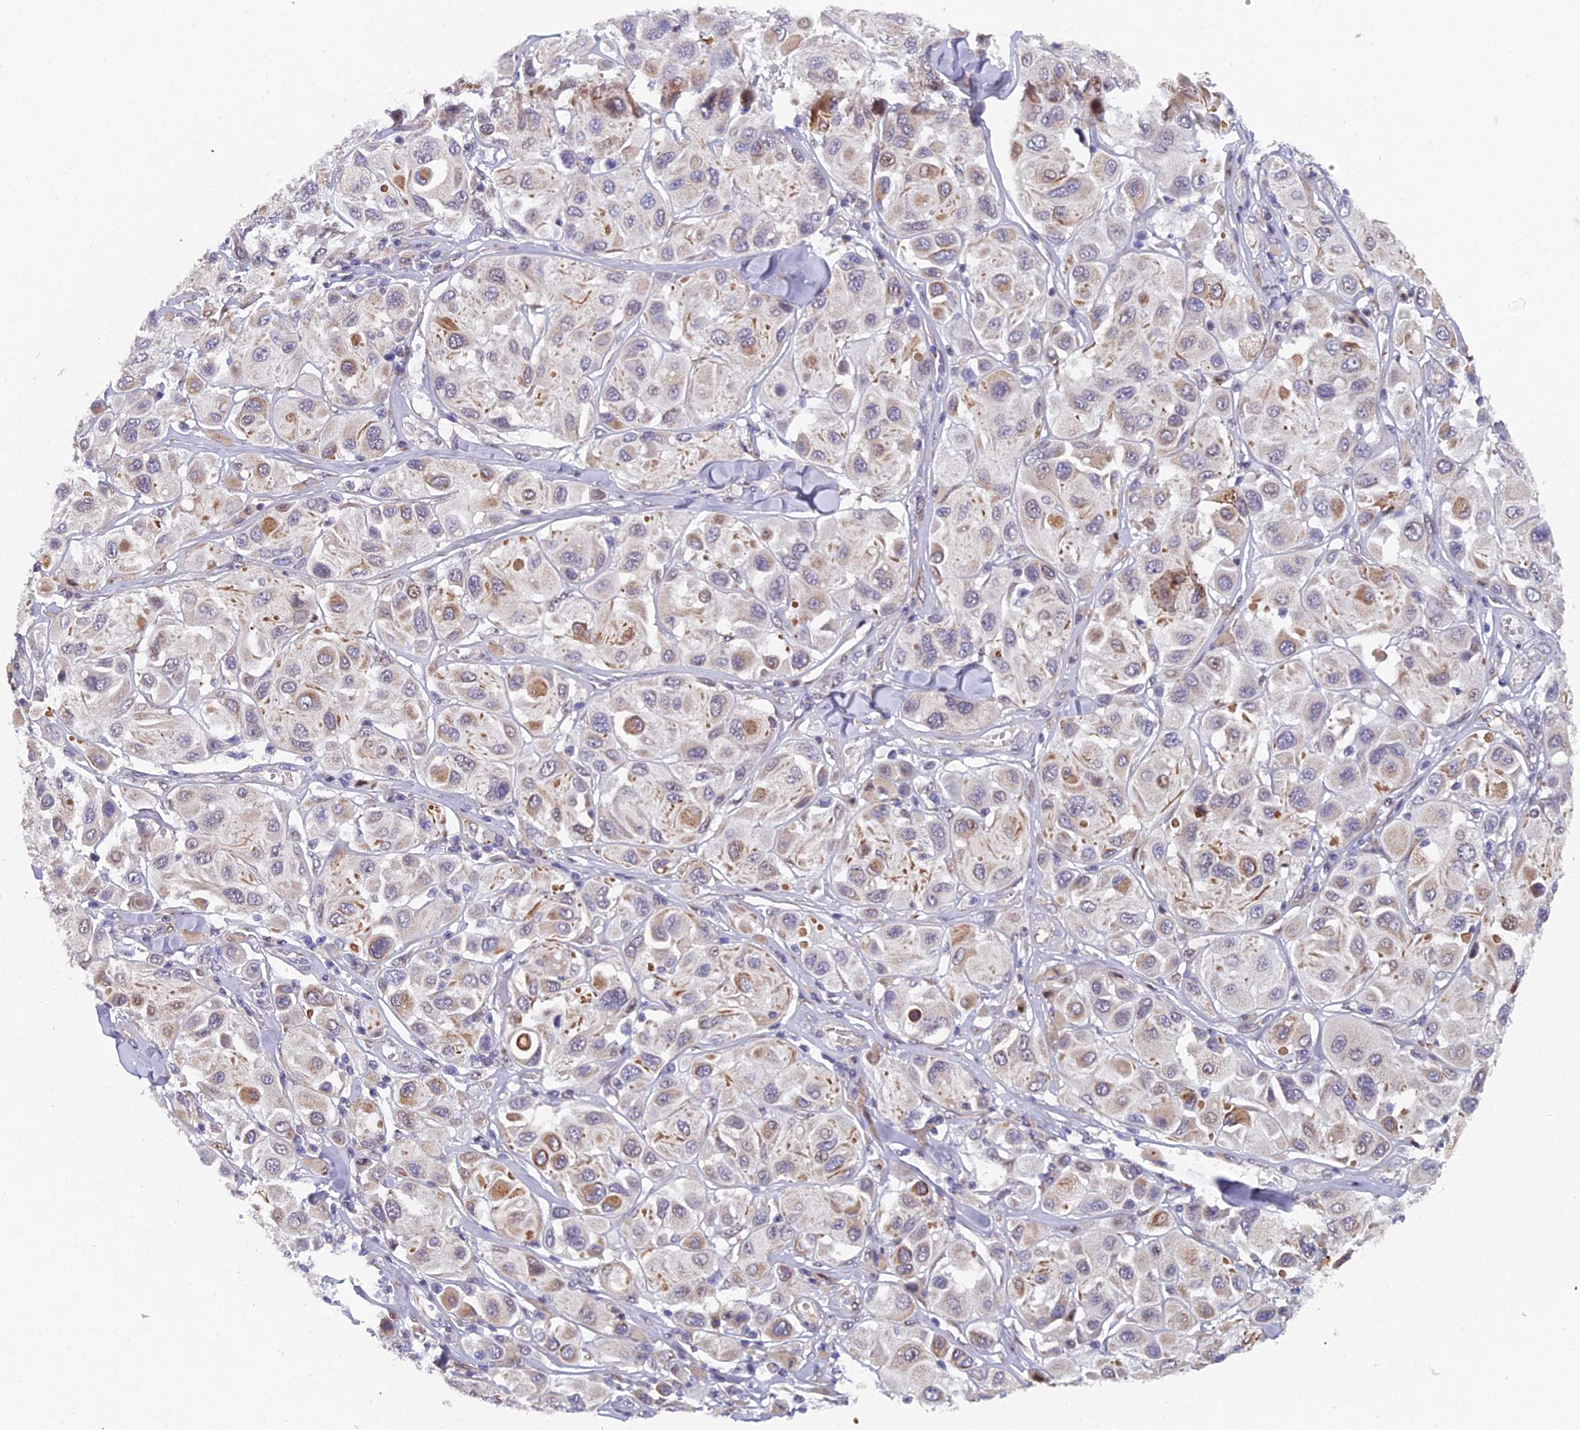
{"staining": {"intensity": "moderate", "quantity": "<25%", "location": "cytoplasmic/membranous"}, "tissue": "melanoma", "cell_type": "Tumor cells", "image_type": "cancer", "snomed": [{"axis": "morphology", "description": "Malignant melanoma, Metastatic site"}, {"axis": "topography", "description": "Skin"}], "caption": "Immunohistochemistry of human melanoma reveals low levels of moderate cytoplasmic/membranous expression in about <25% of tumor cells. Nuclei are stained in blue.", "gene": "XKR9", "patient": {"sex": "male", "age": 41}}